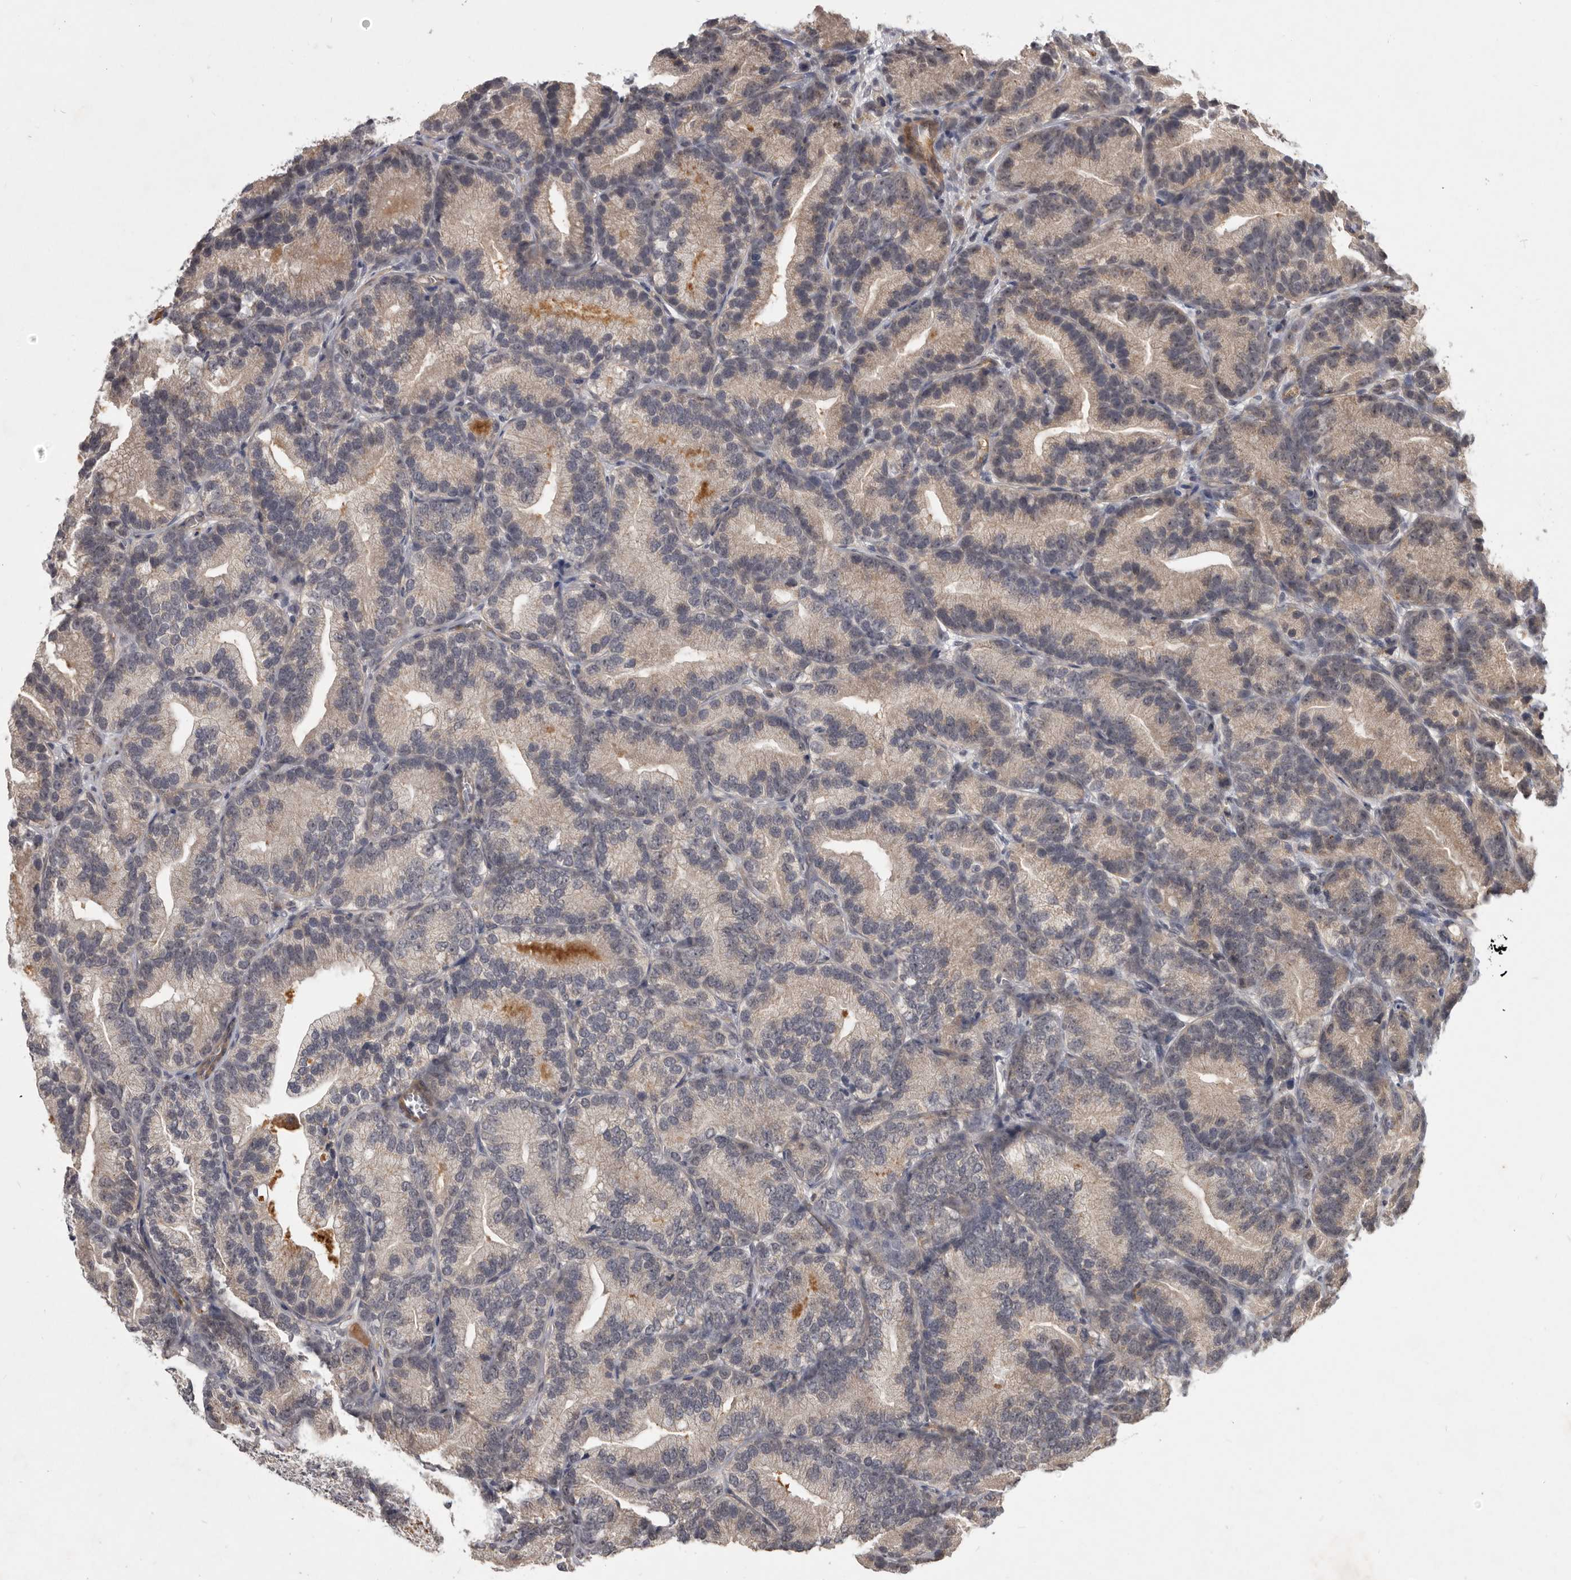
{"staining": {"intensity": "moderate", "quantity": "<25%", "location": "cytoplasmic/membranous"}, "tissue": "prostate cancer", "cell_type": "Tumor cells", "image_type": "cancer", "snomed": [{"axis": "morphology", "description": "Adenocarcinoma, Low grade"}, {"axis": "topography", "description": "Prostate"}], "caption": "About <25% of tumor cells in prostate cancer (low-grade adenocarcinoma) demonstrate moderate cytoplasmic/membranous protein expression as visualized by brown immunohistochemical staining.", "gene": "DNAJC28", "patient": {"sex": "male", "age": 89}}